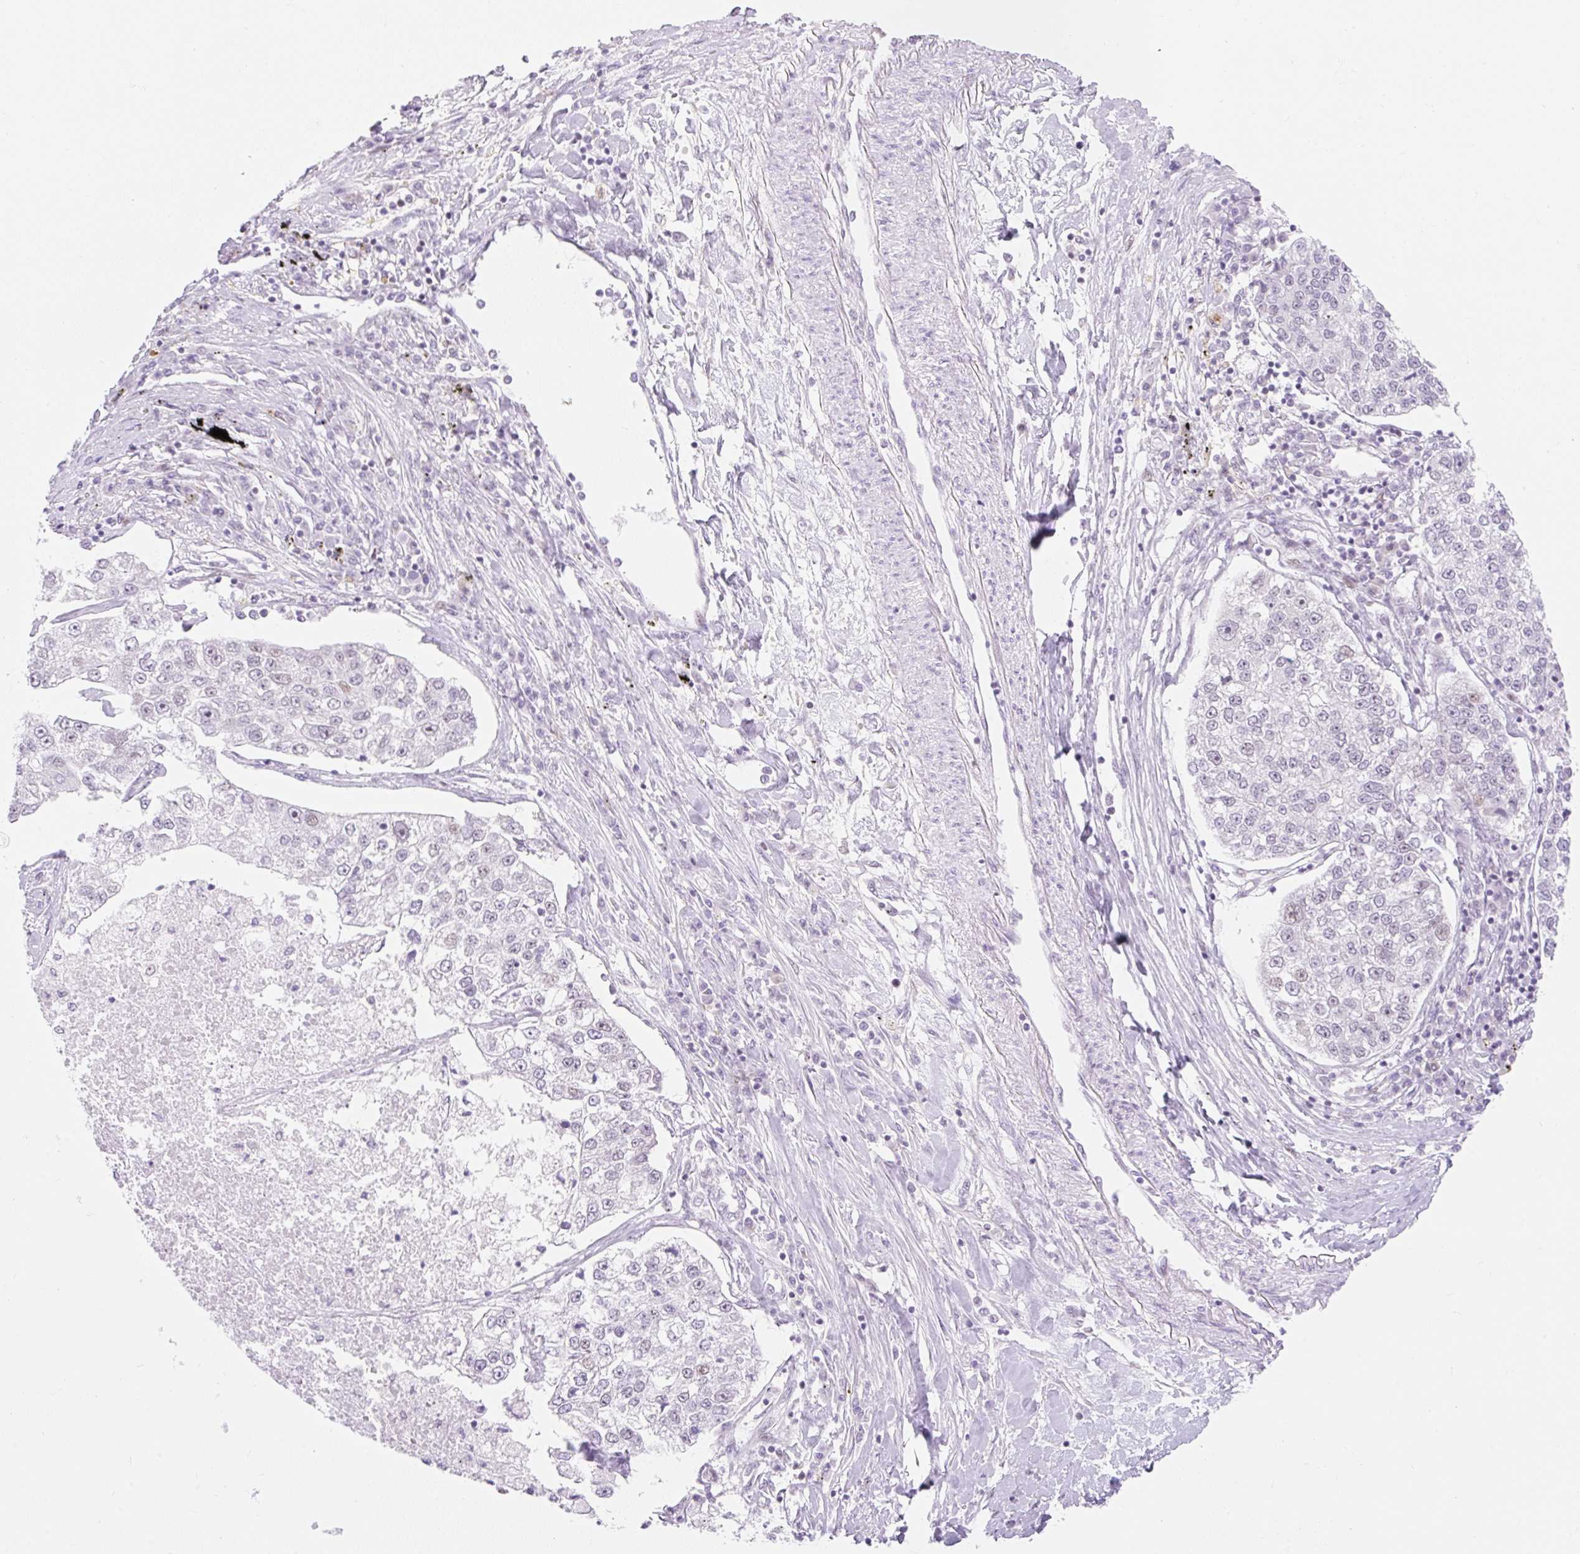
{"staining": {"intensity": "negative", "quantity": "none", "location": "none"}, "tissue": "lung cancer", "cell_type": "Tumor cells", "image_type": "cancer", "snomed": [{"axis": "morphology", "description": "Adenocarcinoma, NOS"}, {"axis": "topography", "description": "Lung"}], "caption": "Lung cancer (adenocarcinoma) was stained to show a protein in brown. There is no significant staining in tumor cells.", "gene": "H2BW1", "patient": {"sex": "male", "age": 49}}